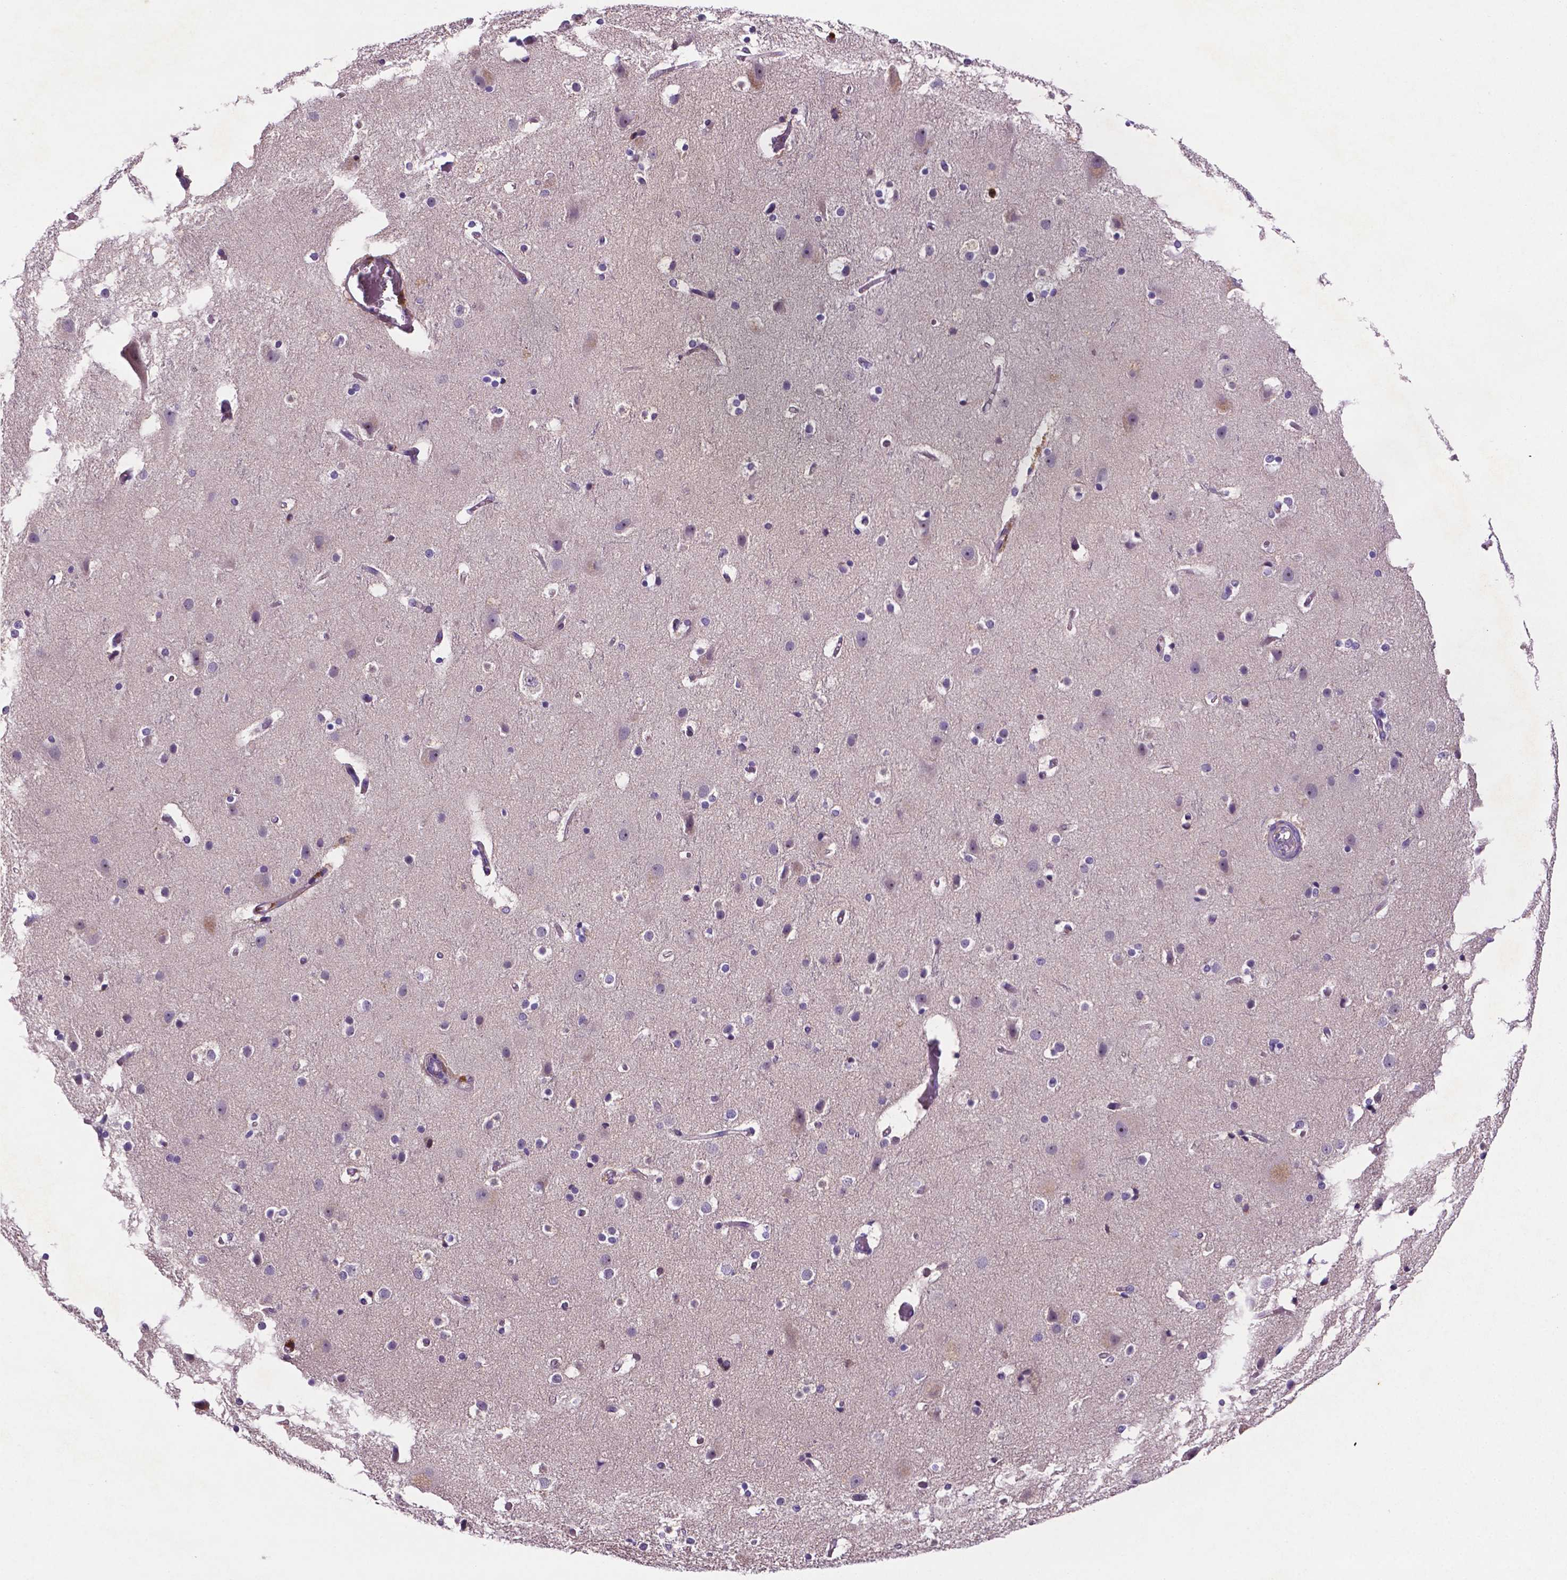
{"staining": {"intensity": "negative", "quantity": "none", "location": "none"}, "tissue": "cerebral cortex", "cell_type": "Endothelial cells", "image_type": "normal", "snomed": [{"axis": "morphology", "description": "Normal tissue, NOS"}, {"axis": "topography", "description": "Cerebral cortex"}], "caption": "Immunohistochemistry micrograph of normal cerebral cortex stained for a protein (brown), which displays no positivity in endothelial cells.", "gene": "TM4SF20", "patient": {"sex": "female", "age": 52}}